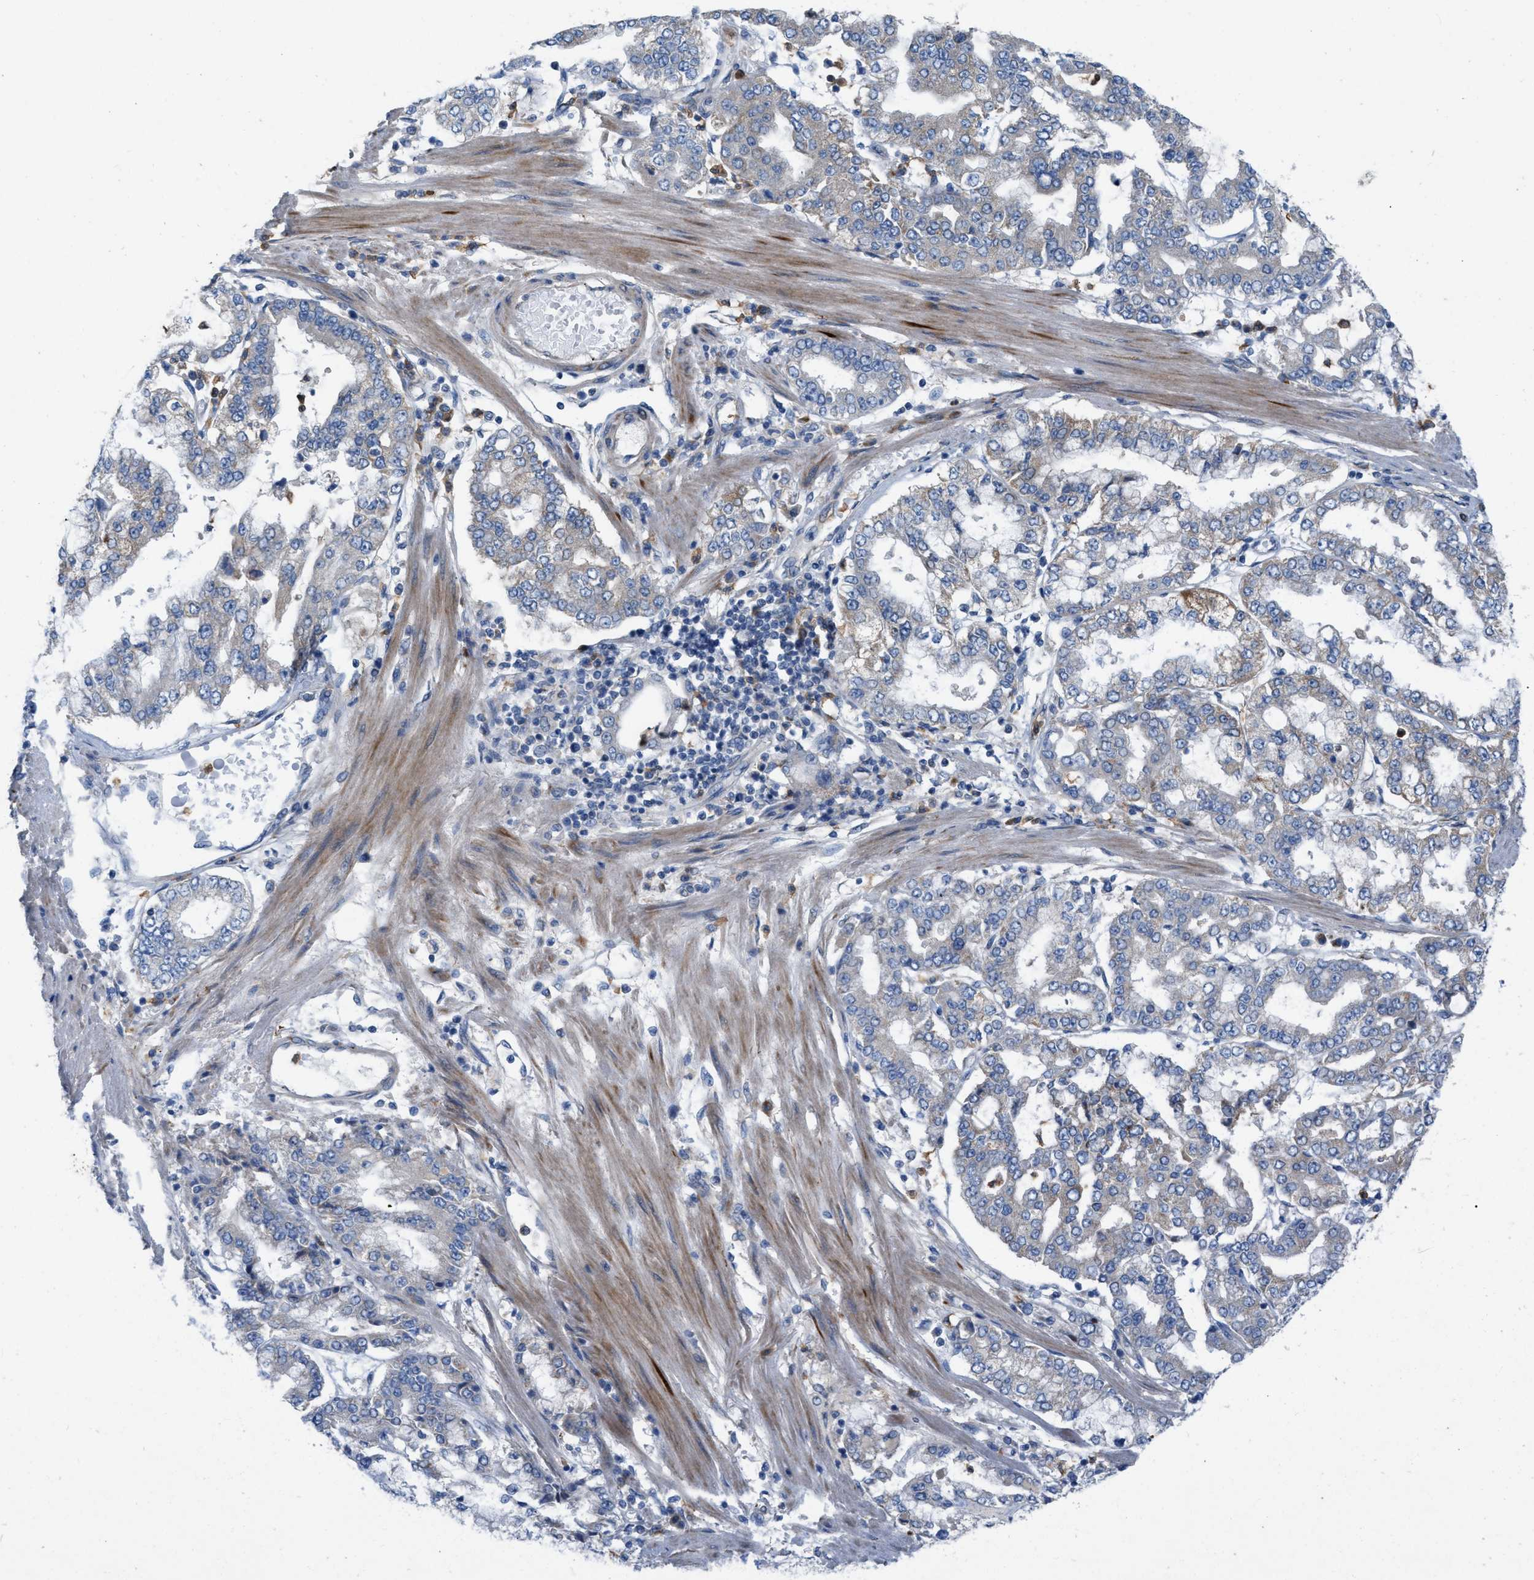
{"staining": {"intensity": "negative", "quantity": "none", "location": "none"}, "tissue": "stomach cancer", "cell_type": "Tumor cells", "image_type": "cancer", "snomed": [{"axis": "morphology", "description": "Adenocarcinoma, NOS"}, {"axis": "topography", "description": "Stomach"}], "caption": "Immunohistochemistry of human stomach cancer (adenocarcinoma) demonstrates no positivity in tumor cells.", "gene": "PLPPR5", "patient": {"sex": "male", "age": 76}}